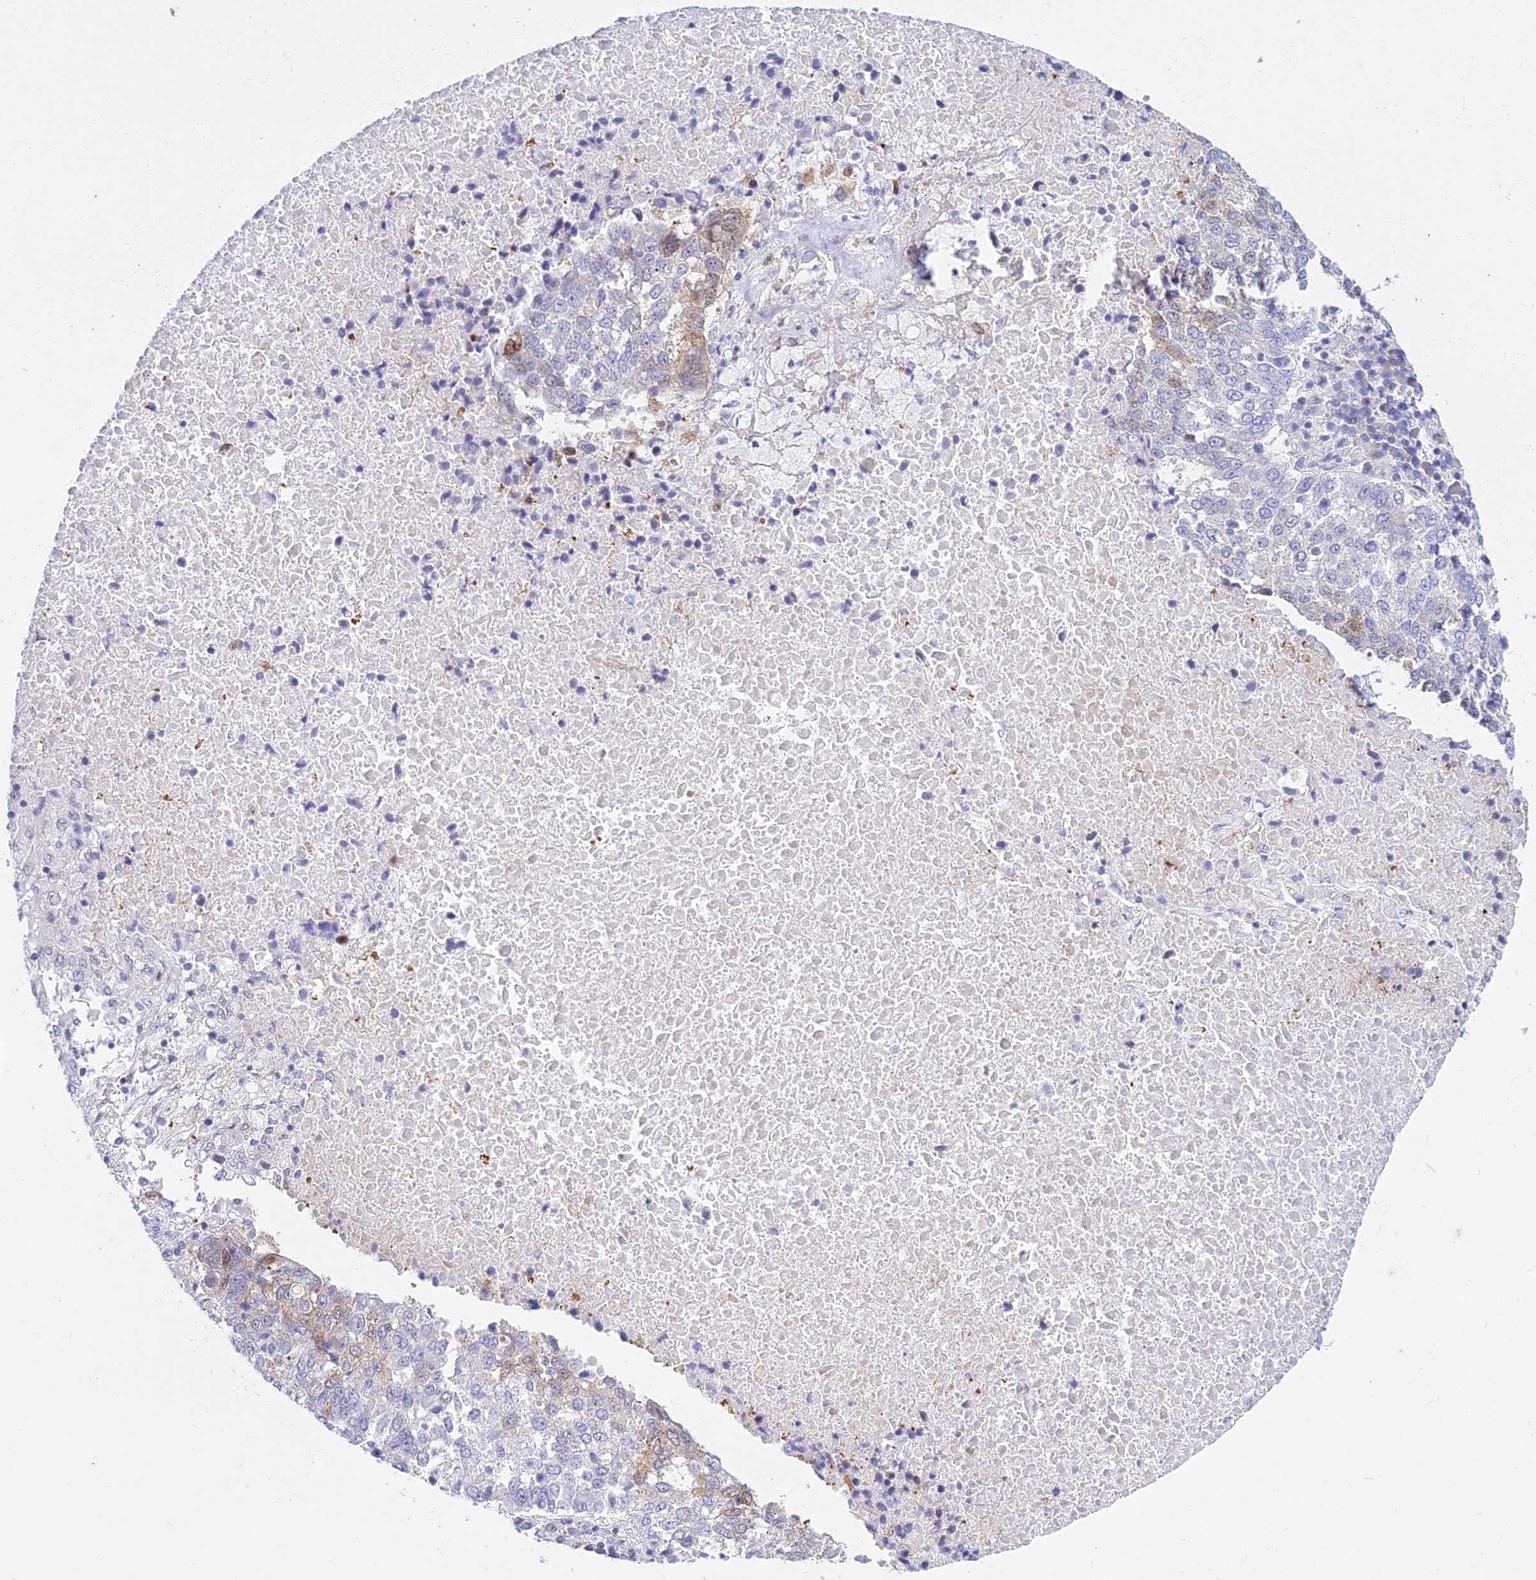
{"staining": {"intensity": "weak", "quantity": "<25%", "location": "cytoplasmic/membranous"}, "tissue": "lung cancer", "cell_type": "Tumor cells", "image_type": "cancer", "snomed": [{"axis": "morphology", "description": "Squamous cell carcinoma, NOS"}, {"axis": "topography", "description": "Lung"}], "caption": "Squamous cell carcinoma (lung) stained for a protein using immunohistochemistry (IHC) shows no positivity tumor cells.", "gene": "ZMIZ1", "patient": {"sex": "male", "age": 73}}